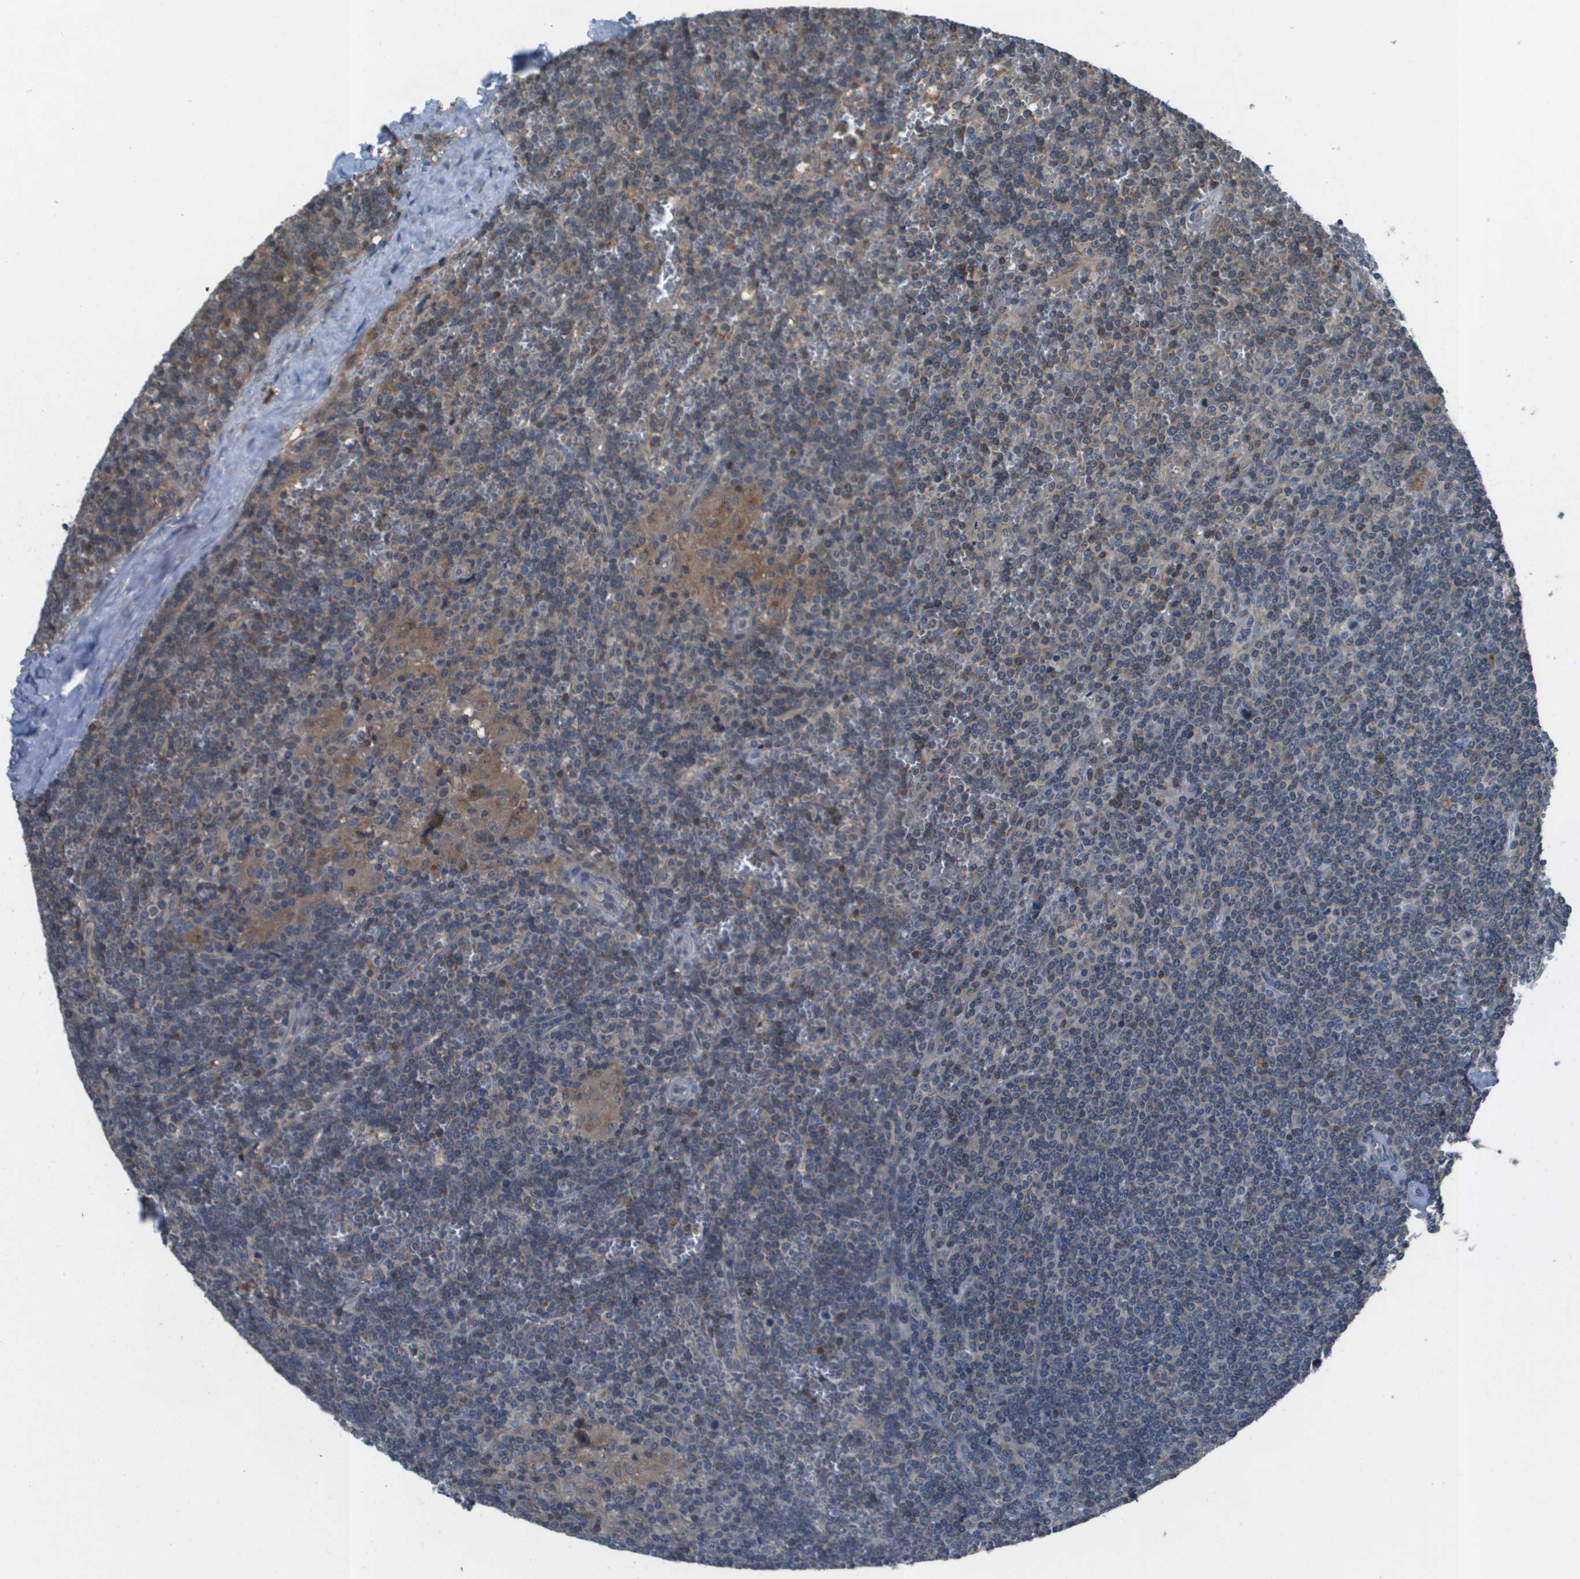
{"staining": {"intensity": "weak", "quantity": "25%-75%", "location": "cytoplasmic/membranous"}, "tissue": "lymphoma", "cell_type": "Tumor cells", "image_type": "cancer", "snomed": [{"axis": "morphology", "description": "Malignant lymphoma, non-Hodgkin's type, Low grade"}, {"axis": "topography", "description": "Spleen"}], "caption": "A micrograph showing weak cytoplasmic/membranous positivity in about 25%-75% of tumor cells in low-grade malignant lymphoma, non-Hodgkin's type, as visualized by brown immunohistochemical staining.", "gene": "CAMK4", "patient": {"sex": "female", "age": 19}}